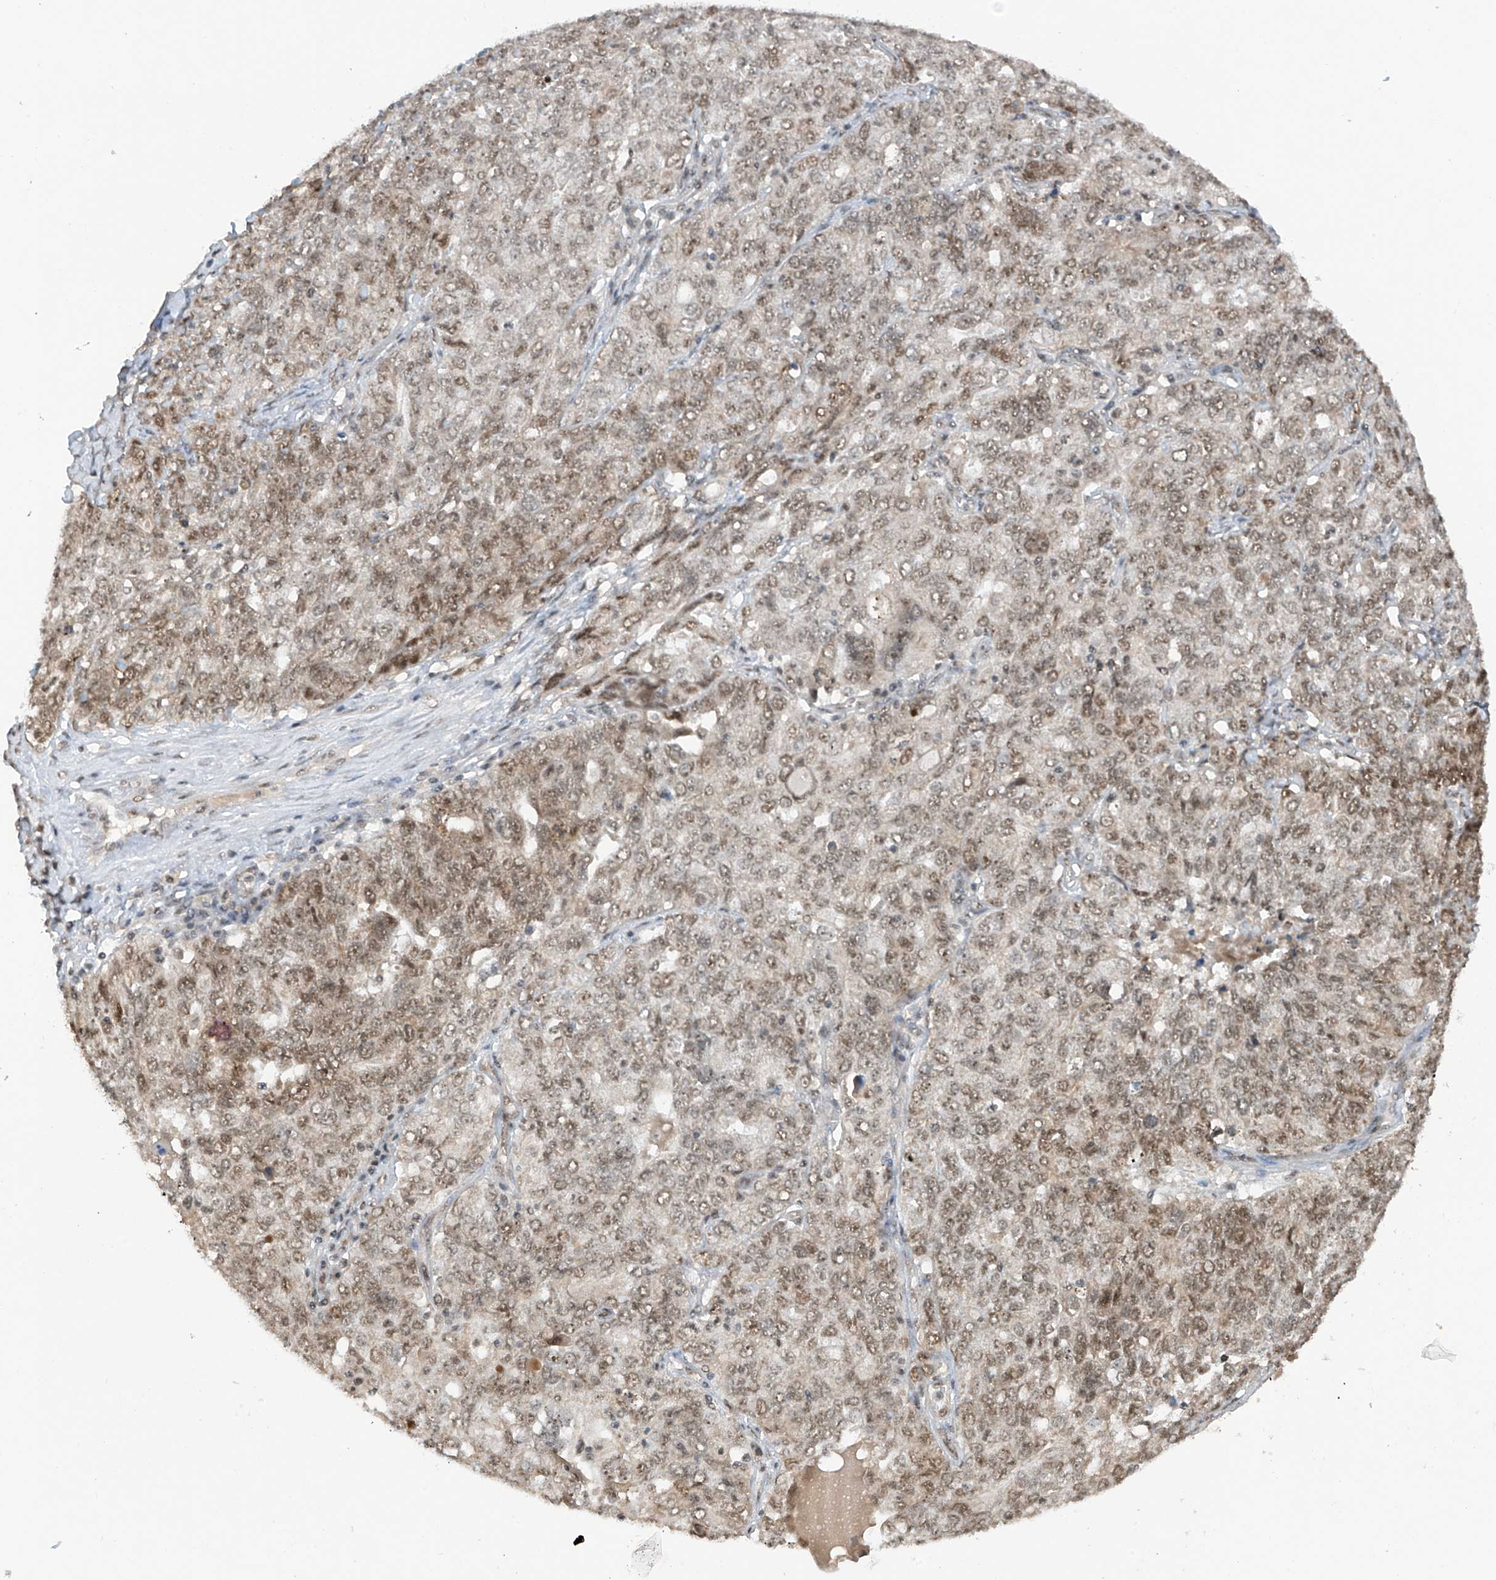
{"staining": {"intensity": "weak", "quantity": ">75%", "location": "nuclear"}, "tissue": "ovarian cancer", "cell_type": "Tumor cells", "image_type": "cancer", "snomed": [{"axis": "morphology", "description": "Carcinoma, endometroid"}, {"axis": "topography", "description": "Ovary"}], "caption": "Weak nuclear staining is identified in about >75% of tumor cells in ovarian endometroid carcinoma.", "gene": "RPAIN", "patient": {"sex": "female", "age": 62}}